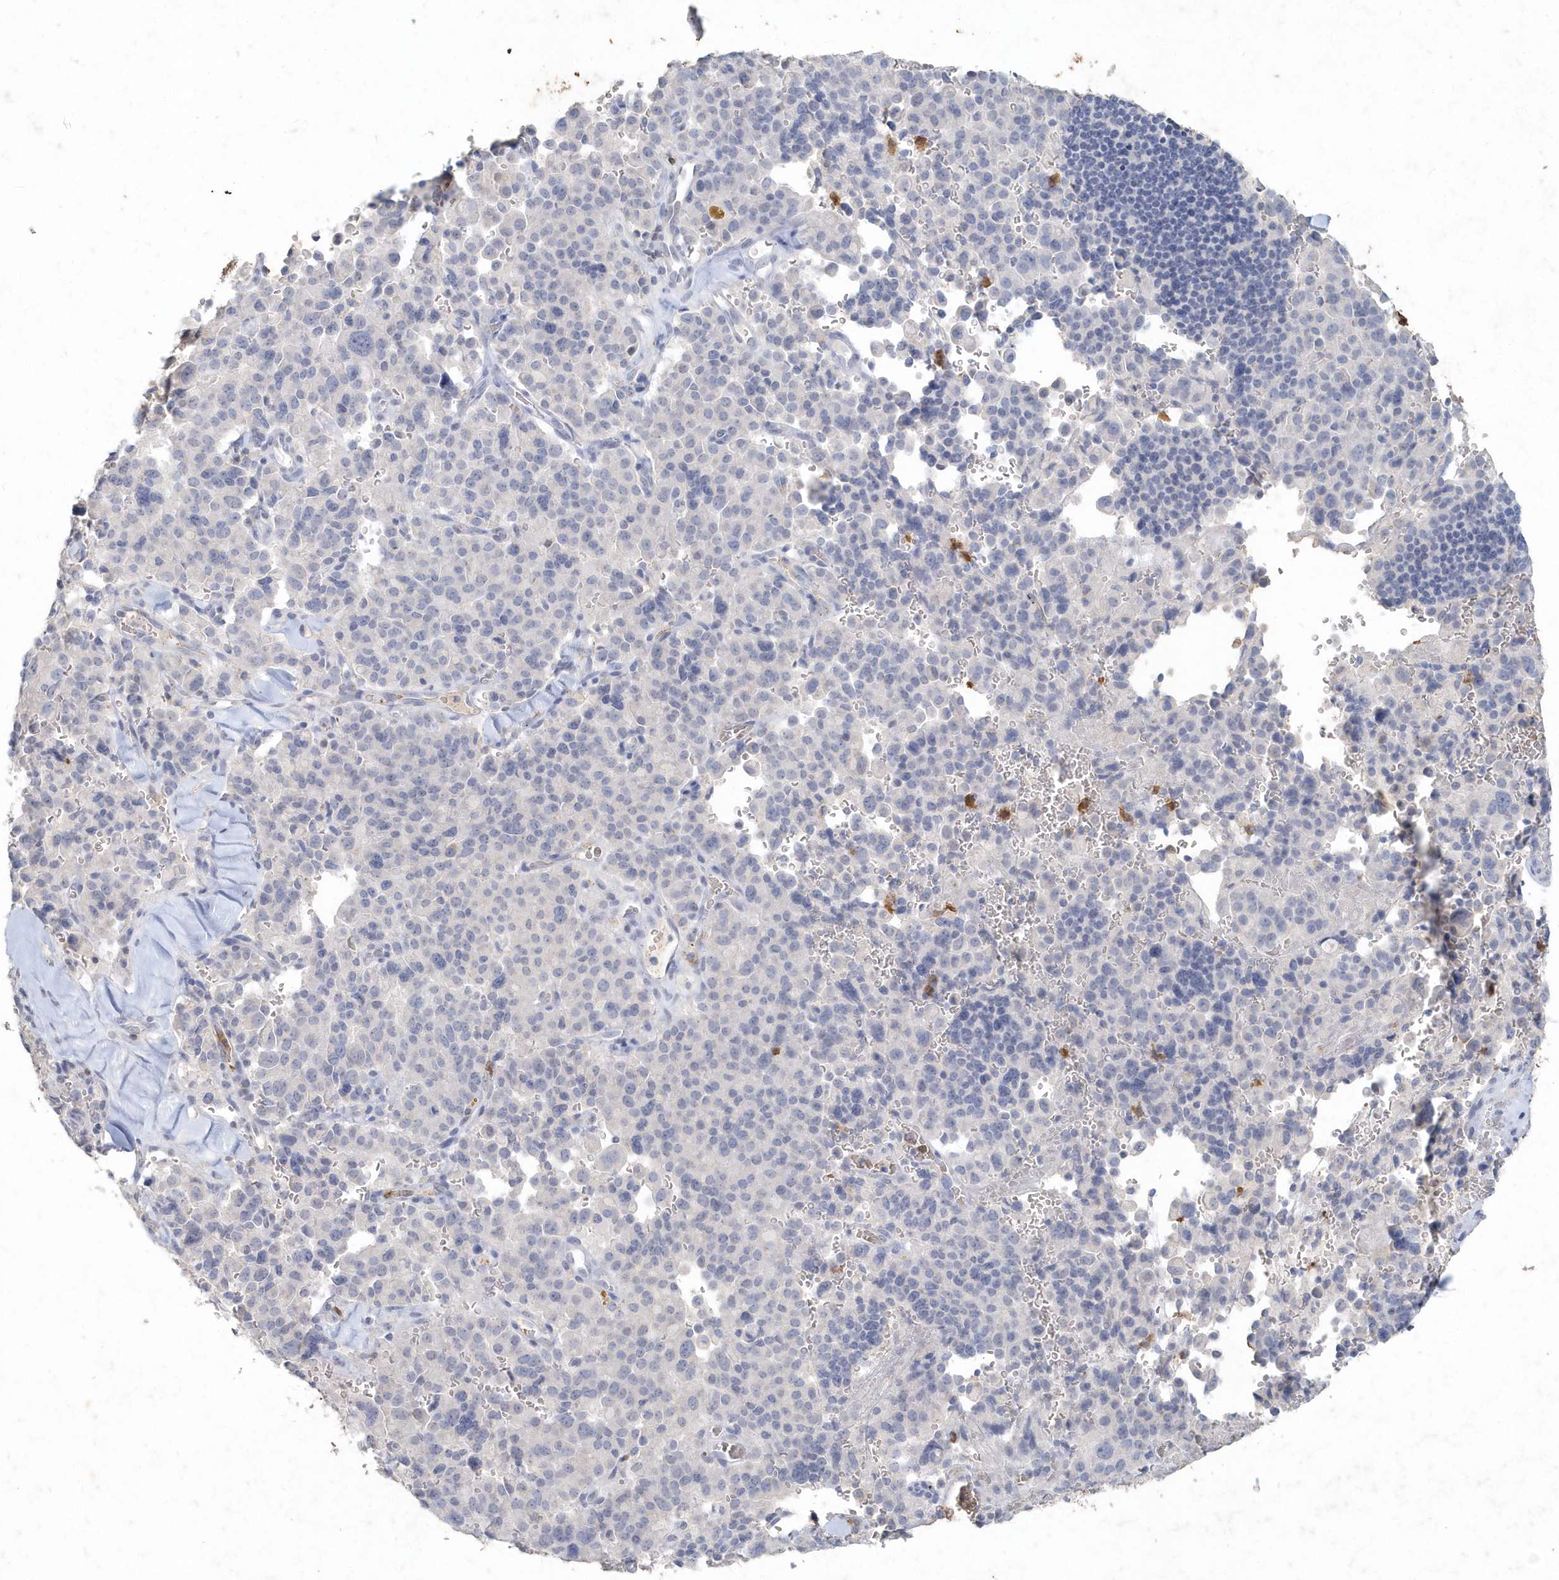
{"staining": {"intensity": "negative", "quantity": "none", "location": "none"}, "tissue": "pancreatic cancer", "cell_type": "Tumor cells", "image_type": "cancer", "snomed": [{"axis": "morphology", "description": "Adenocarcinoma, NOS"}, {"axis": "topography", "description": "Pancreas"}], "caption": "The histopathology image shows no significant positivity in tumor cells of adenocarcinoma (pancreatic).", "gene": "PDCD1", "patient": {"sex": "male", "age": 65}}